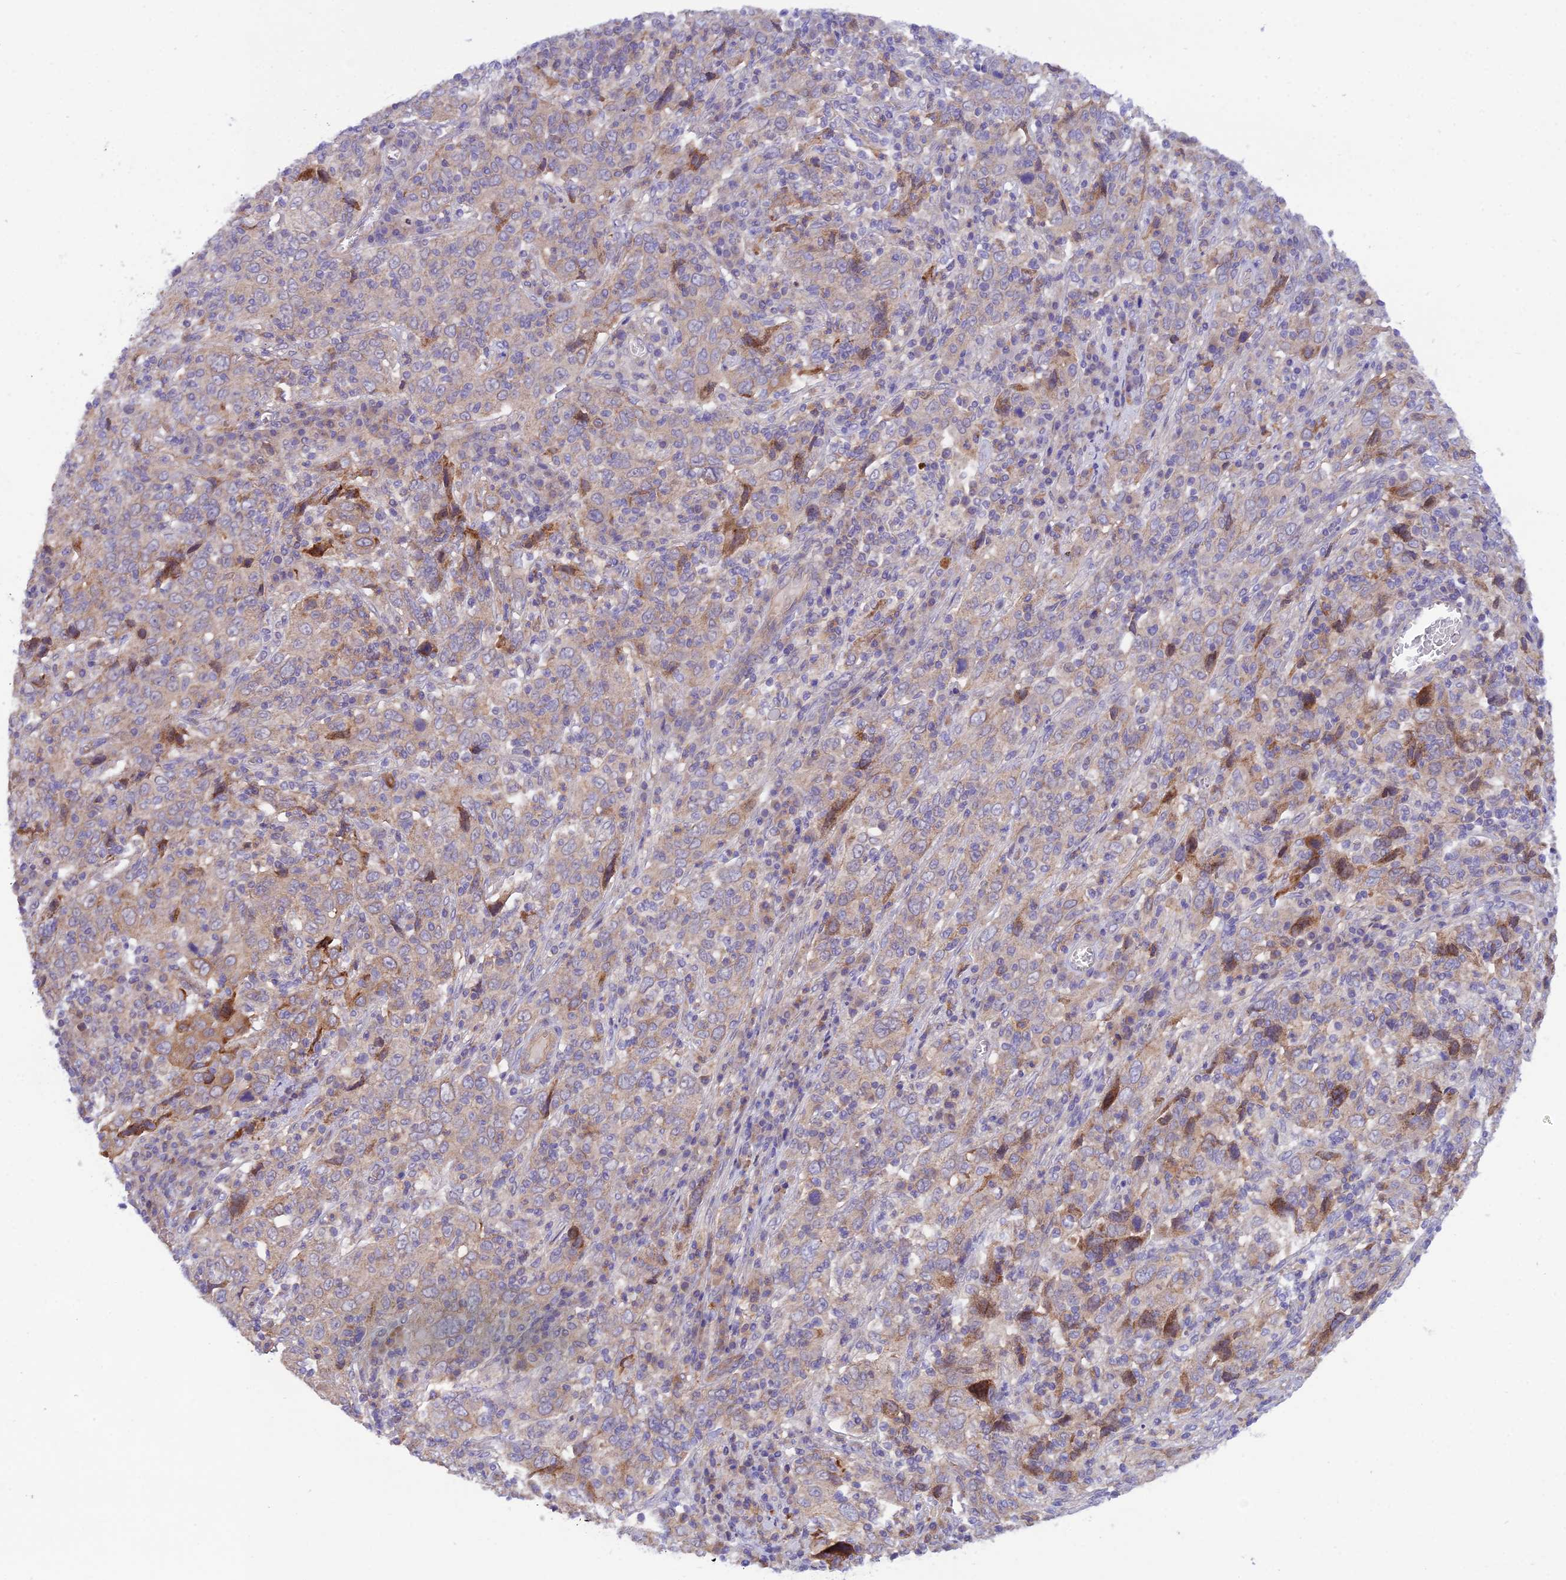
{"staining": {"intensity": "weak", "quantity": "25%-75%", "location": "cytoplasmic/membranous"}, "tissue": "cervical cancer", "cell_type": "Tumor cells", "image_type": "cancer", "snomed": [{"axis": "morphology", "description": "Squamous cell carcinoma, NOS"}, {"axis": "topography", "description": "Cervix"}], "caption": "A high-resolution image shows immunohistochemistry (IHC) staining of cervical cancer, which displays weak cytoplasmic/membranous positivity in approximately 25%-75% of tumor cells. Ihc stains the protein of interest in brown and the nuclei are stained blue.", "gene": "TRIM43B", "patient": {"sex": "female", "age": 46}}